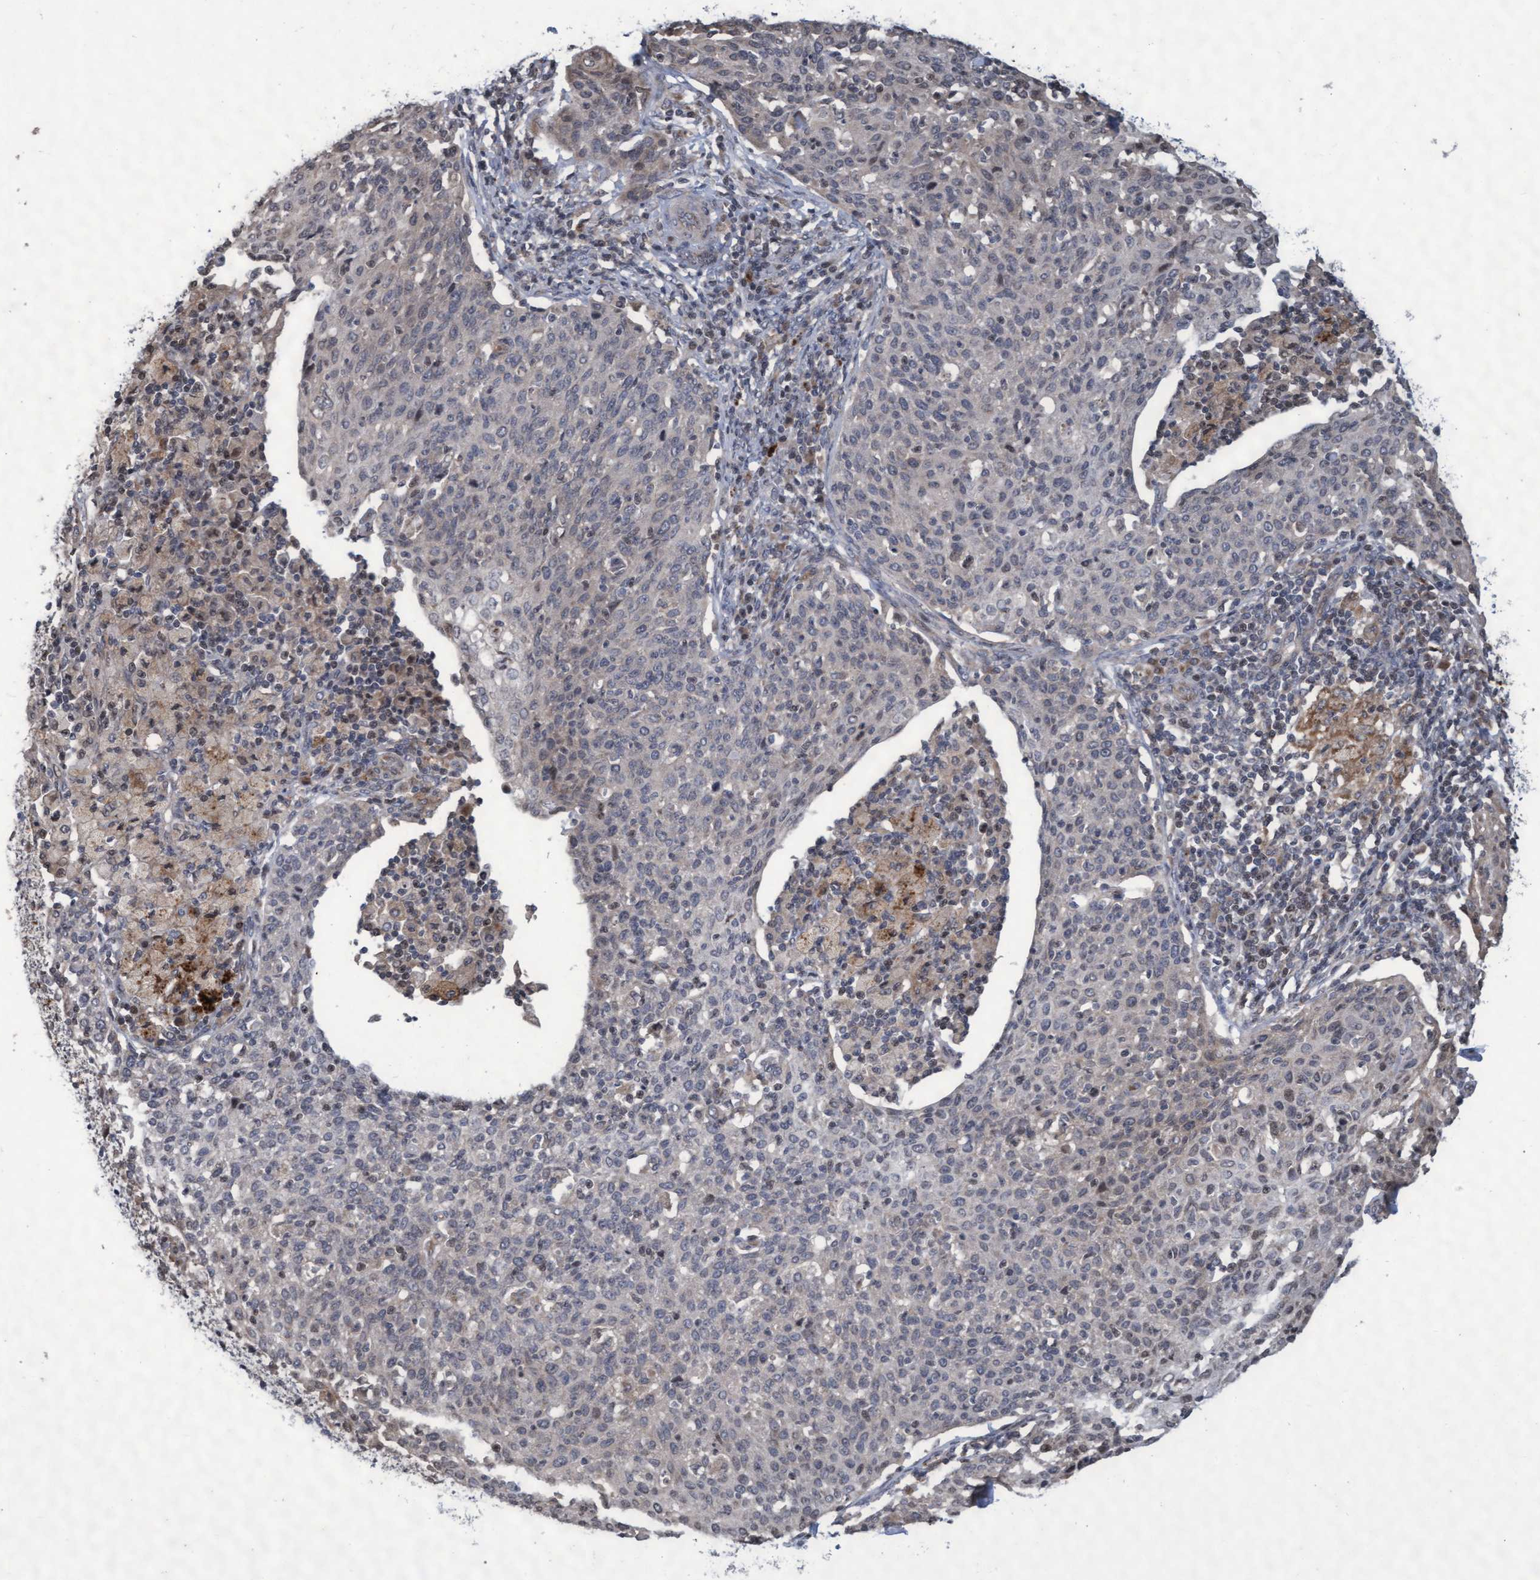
{"staining": {"intensity": "weak", "quantity": "<25%", "location": "cytoplasmic/membranous,nuclear"}, "tissue": "cervical cancer", "cell_type": "Tumor cells", "image_type": "cancer", "snomed": [{"axis": "morphology", "description": "Squamous cell carcinoma, NOS"}, {"axis": "topography", "description": "Cervix"}], "caption": "Photomicrograph shows no protein staining in tumor cells of squamous cell carcinoma (cervical) tissue.", "gene": "KCNC2", "patient": {"sex": "female", "age": 38}}